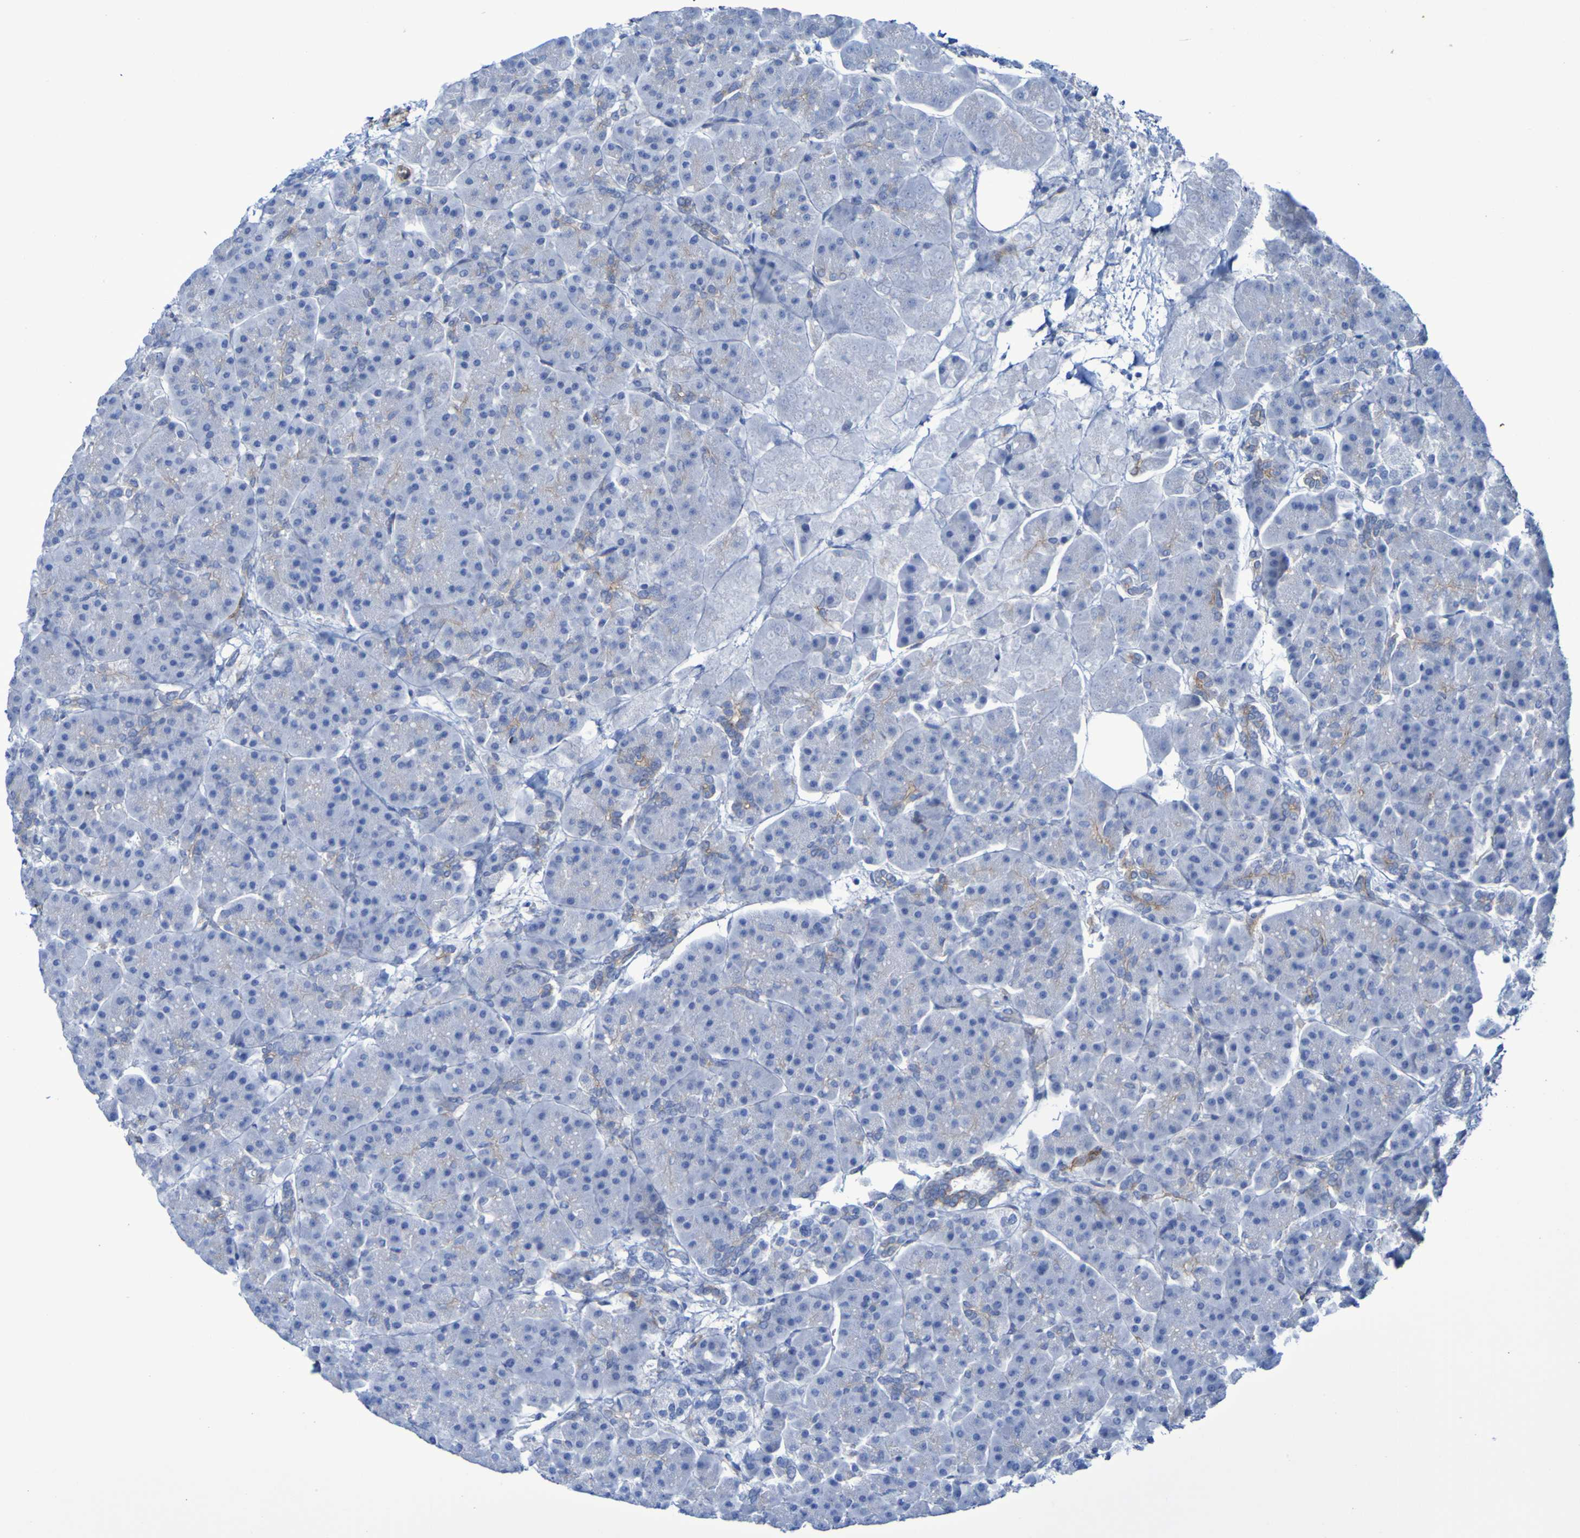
{"staining": {"intensity": "weak", "quantity": "<25%", "location": "cytoplasmic/membranous"}, "tissue": "pancreas", "cell_type": "Exocrine glandular cells", "image_type": "normal", "snomed": [{"axis": "morphology", "description": "Normal tissue, NOS"}, {"axis": "topography", "description": "Pancreas"}], "caption": "Pancreas was stained to show a protein in brown. There is no significant positivity in exocrine glandular cells. (Brightfield microscopy of DAB (3,3'-diaminobenzidine) IHC at high magnification).", "gene": "LPP", "patient": {"sex": "female", "age": 70}}